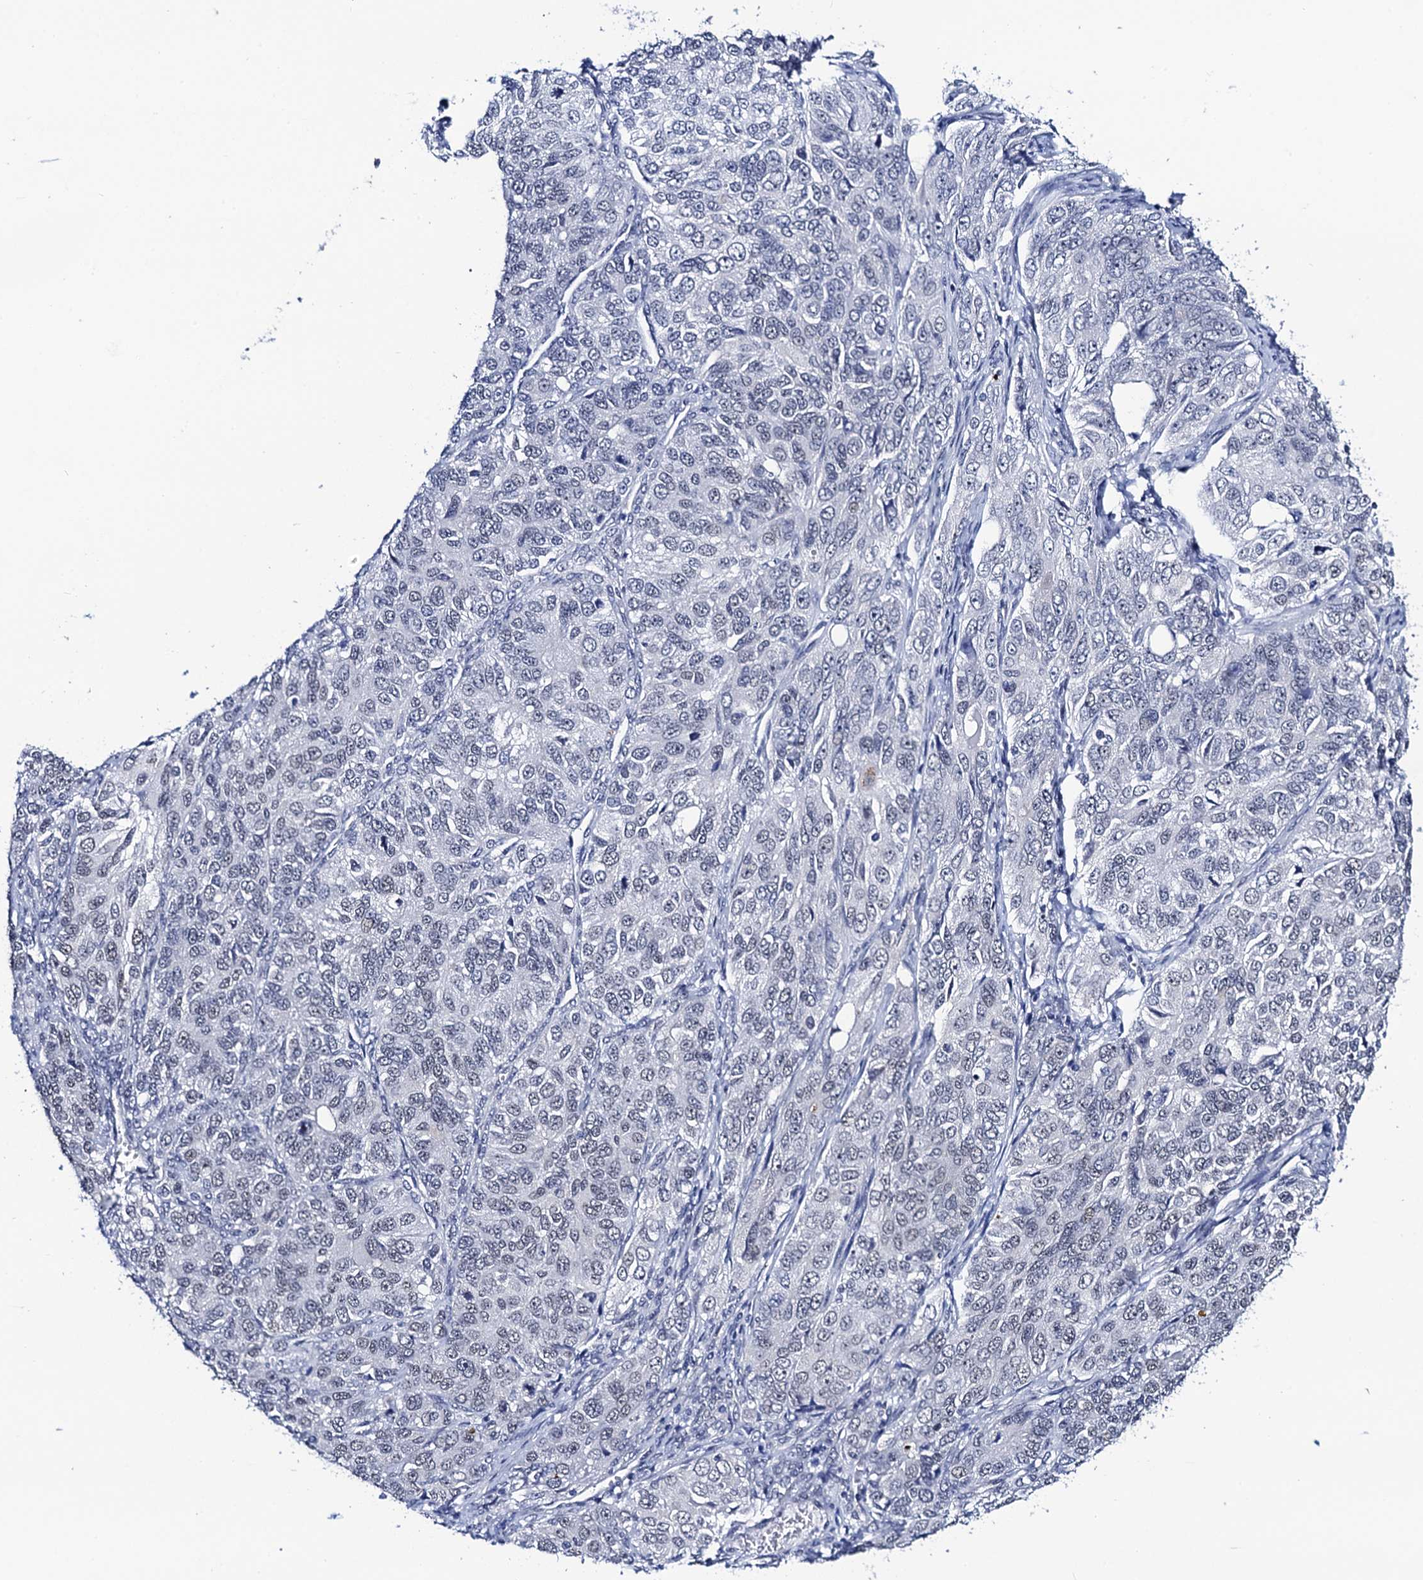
{"staining": {"intensity": "weak", "quantity": "<25%", "location": "nuclear"}, "tissue": "ovarian cancer", "cell_type": "Tumor cells", "image_type": "cancer", "snomed": [{"axis": "morphology", "description": "Carcinoma, endometroid"}, {"axis": "topography", "description": "Ovary"}], "caption": "A high-resolution histopathology image shows IHC staining of endometroid carcinoma (ovarian), which shows no significant staining in tumor cells.", "gene": "C16orf87", "patient": {"sex": "female", "age": 51}}